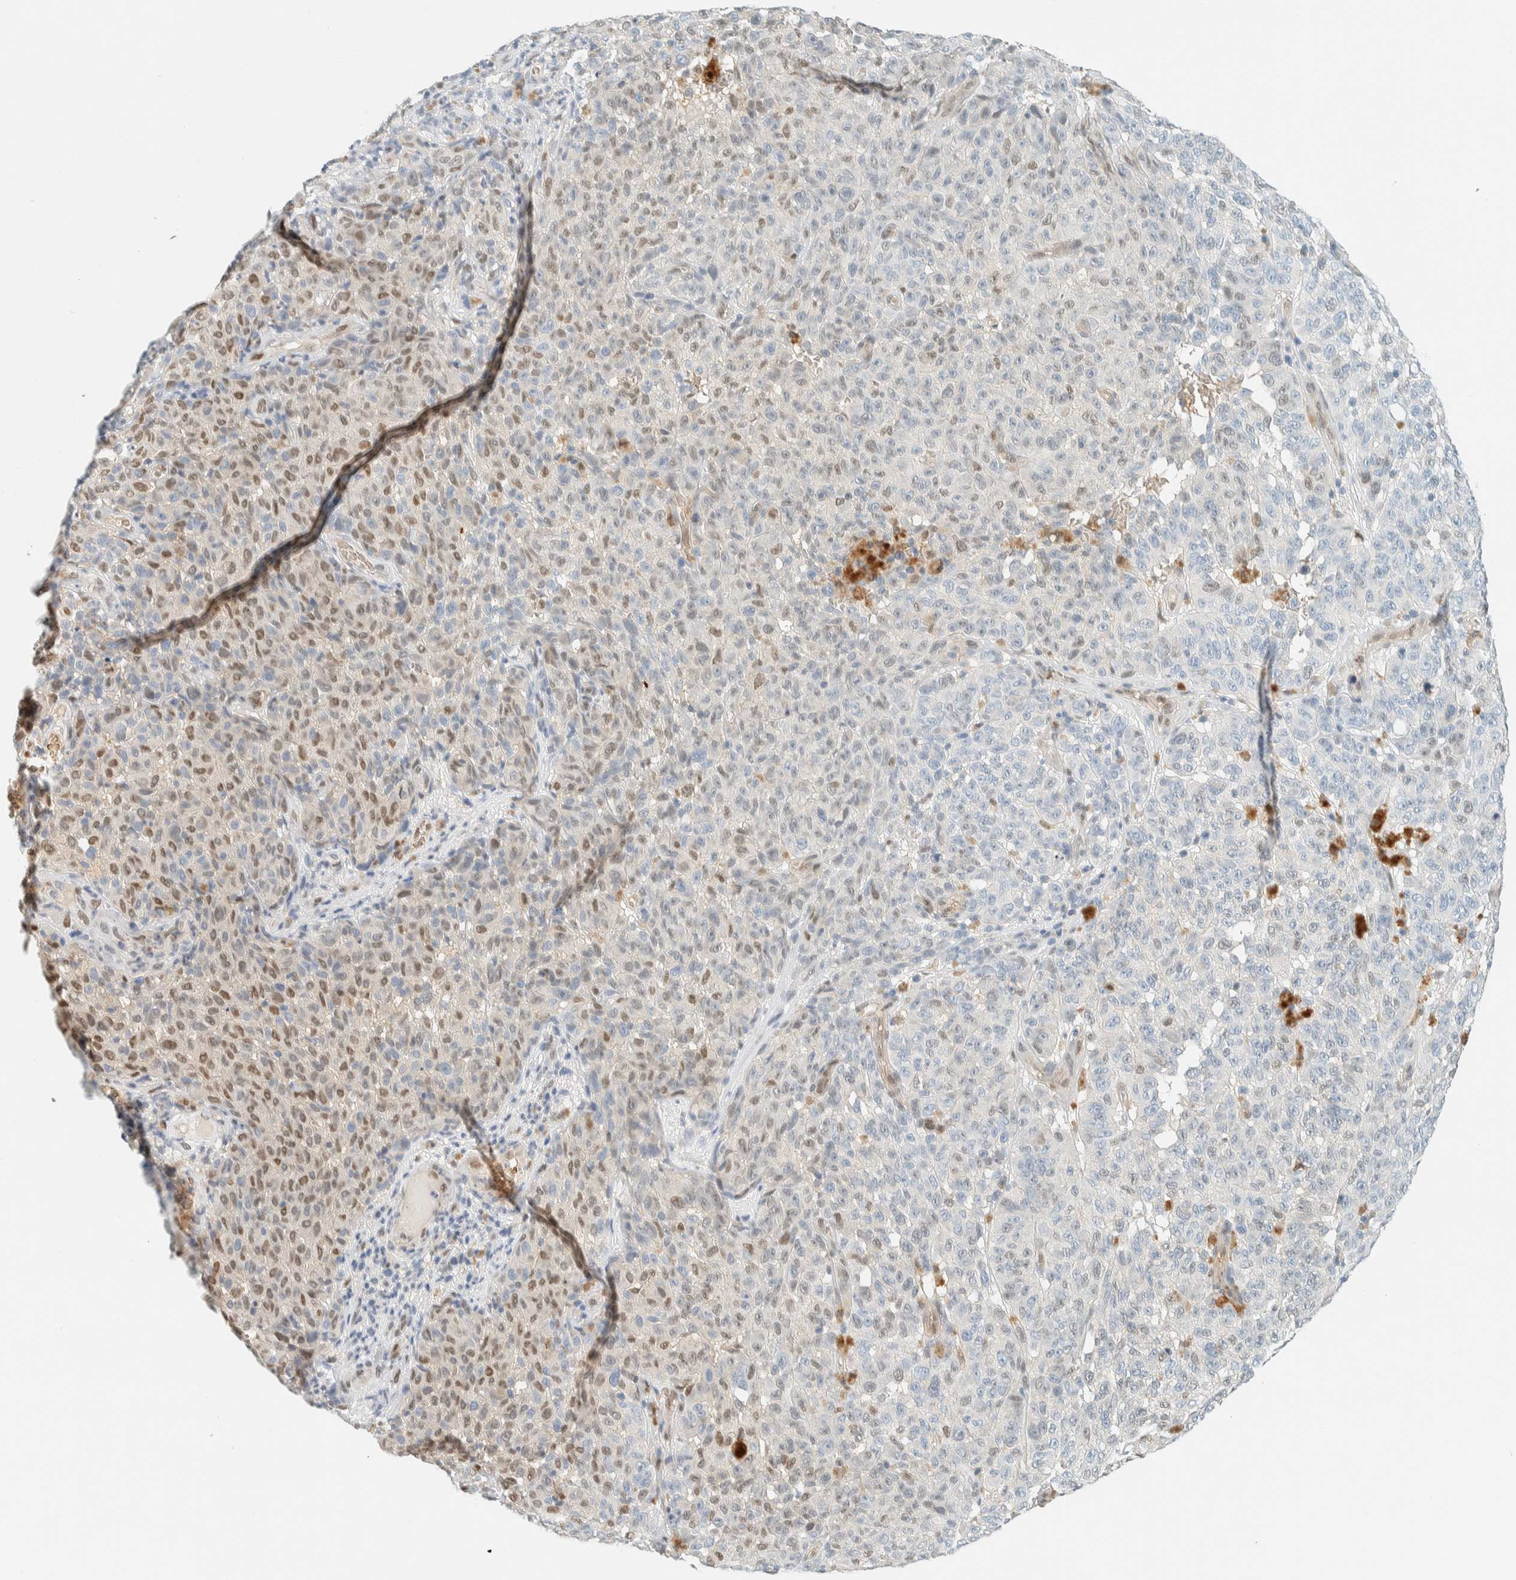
{"staining": {"intensity": "weak", "quantity": "25%-75%", "location": "nuclear"}, "tissue": "melanoma", "cell_type": "Tumor cells", "image_type": "cancer", "snomed": [{"axis": "morphology", "description": "Malignant melanoma, NOS"}, {"axis": "topography", "description": "Skin"}], "caption": "A high-resolution image shows immunohistochemistry (IHC) staining of malignant melanoma, which demonstrates weak nuclear positivity in approximately 25%-75% of tumor cells.", "gene": "TSTD2", "patient": {"sex": "female", "age": 82}}